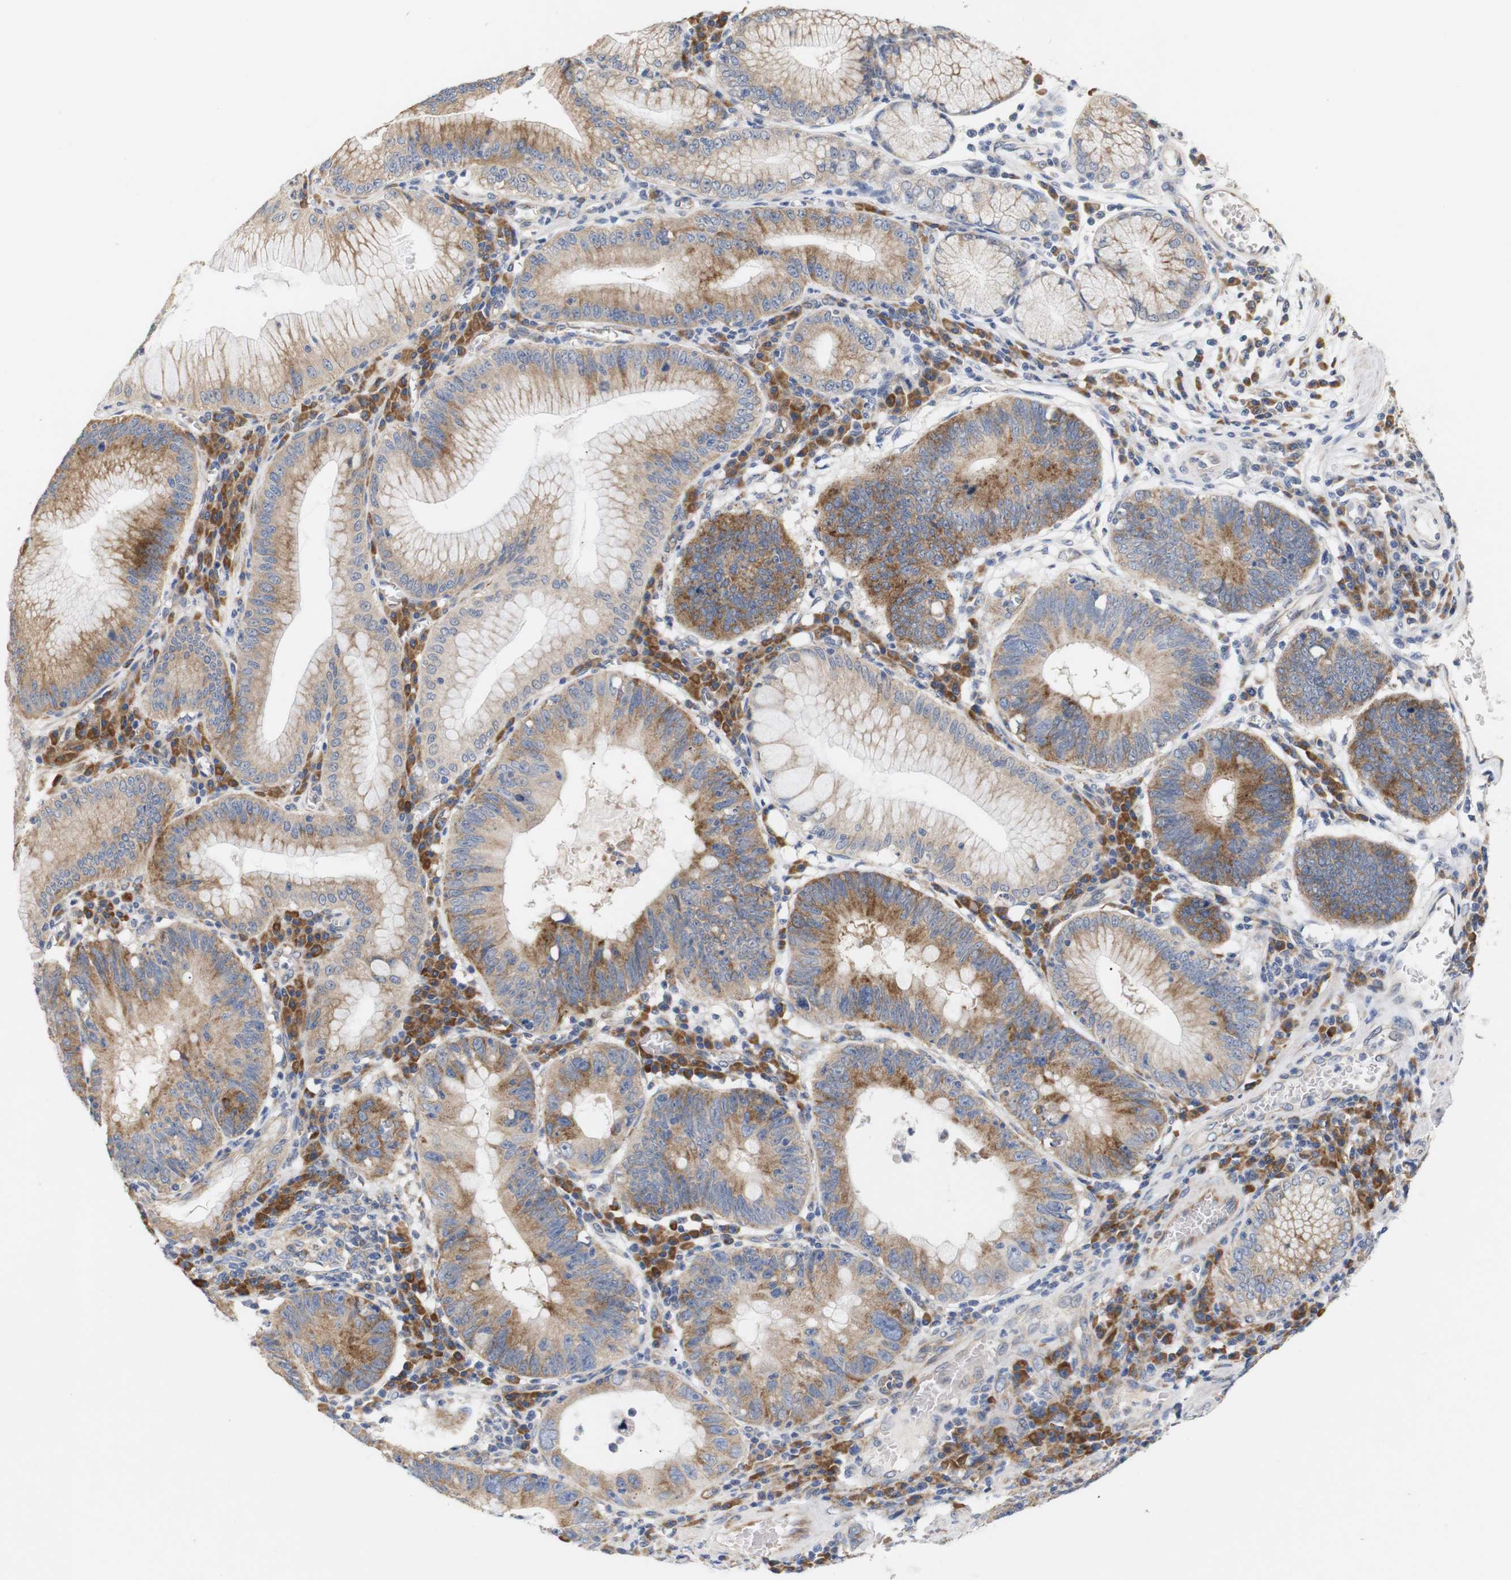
{"staining": {"intensity": "moderate", "quantity": ">75%", "location": "cytoplasmic/membranous"}, "tissue": "stomach cancer", "cell_type": "Tumor cells", "image_type": "cancer", "snomed": [{"axis": "morphology", "description": "Adenocarcinoma, NOS"}, {"axis": "topography", "description": "Stomach"}], "caption": "This is a photomicrograph of immunohistochemistry staining of stomach cancer, which shows moderate staining in the cytoplasmic/membranous of tumor cells.", "gene": "TRIM5", "patient": {"sex": "male", "age": 59}}